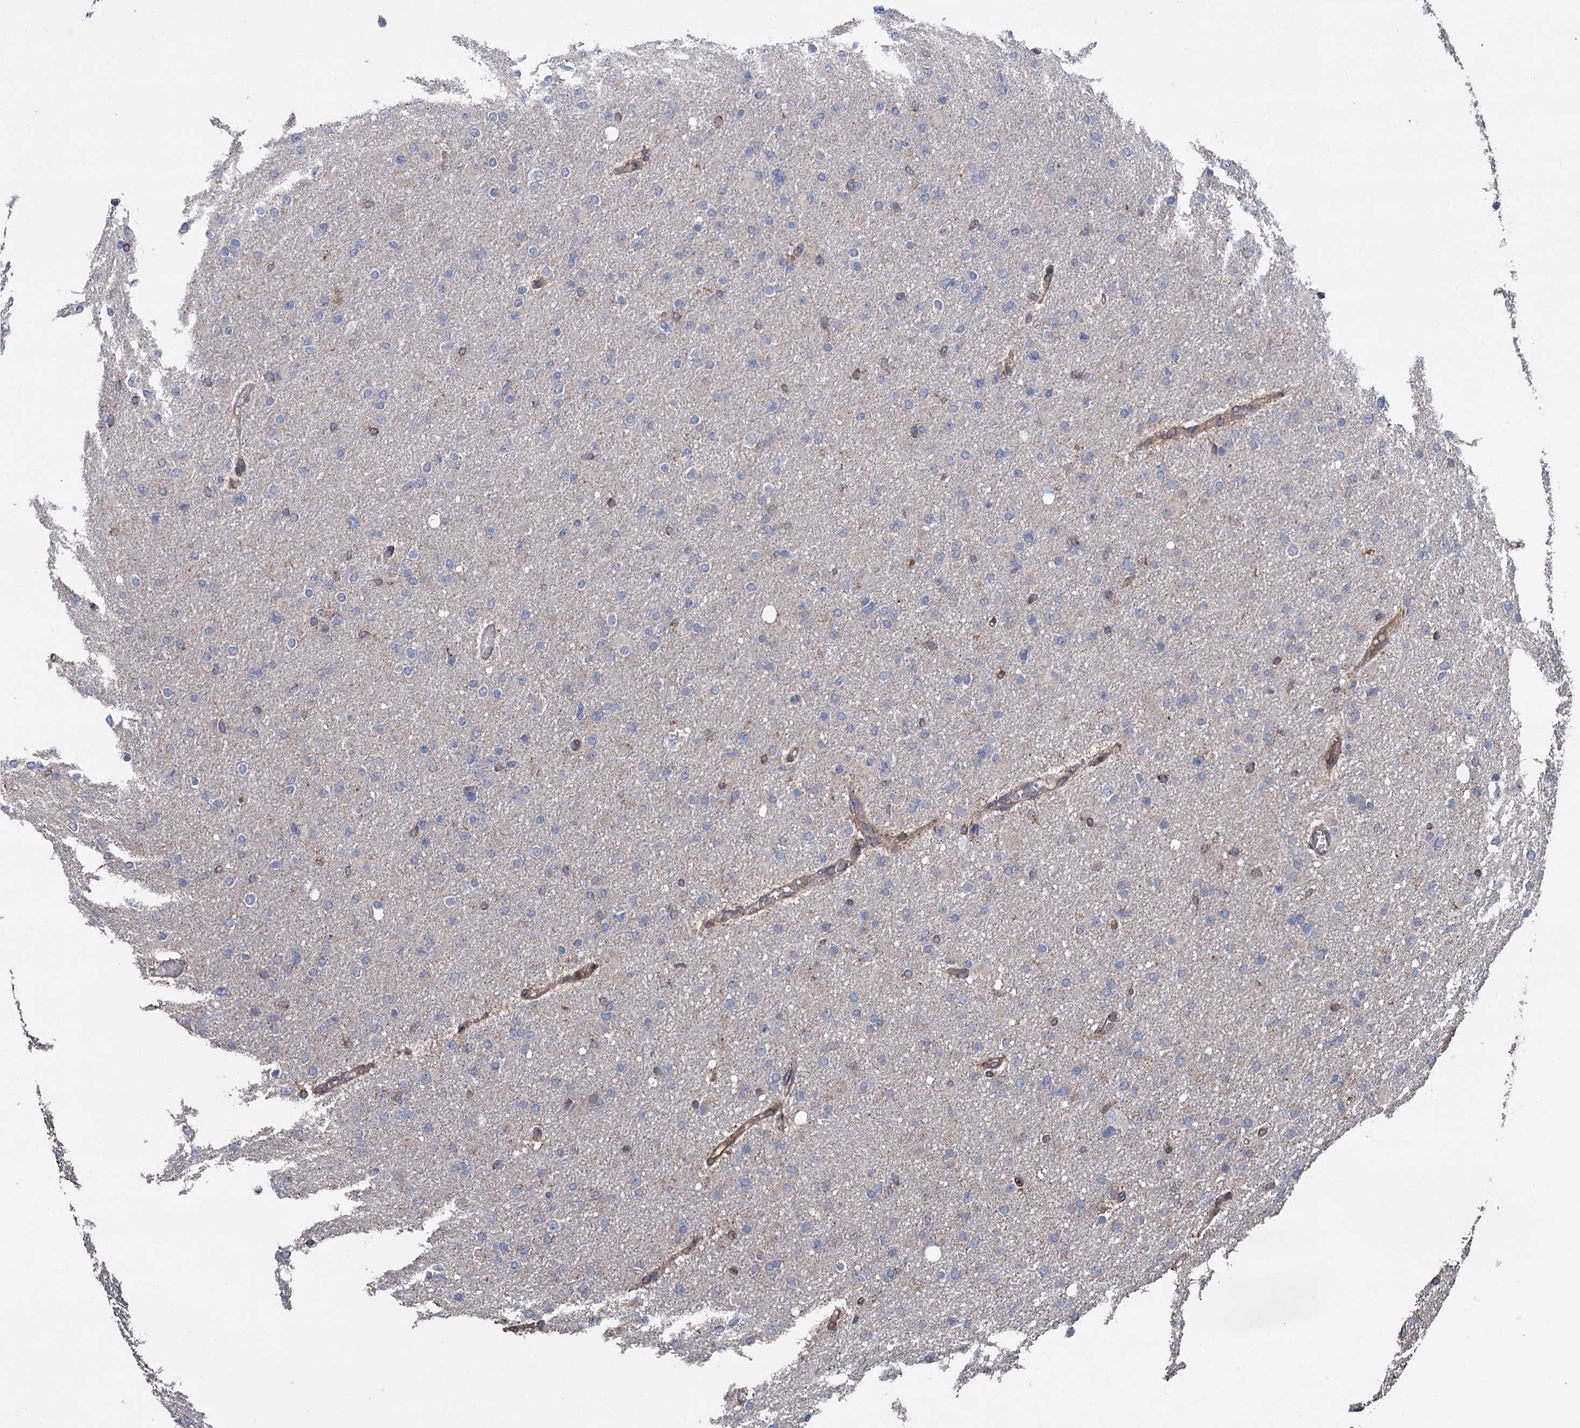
{"staining": {"intensity": "negative", "quantity": "none", "location": "none"}, "tissue": "glioma", "cell_type": "Tumor cells", "image_type": "cancer", "snomed": [{"axis": "morphology", "description": "Glioma, malignant, High grade"}, {"axis": "topography", "description": "Cerebral cortex"}], "caption": "Tumor cells show no significant protein expression in malignant high-grade glioma.", "gene": "STING1", "patient": {"sex": "female", "age": 36}}